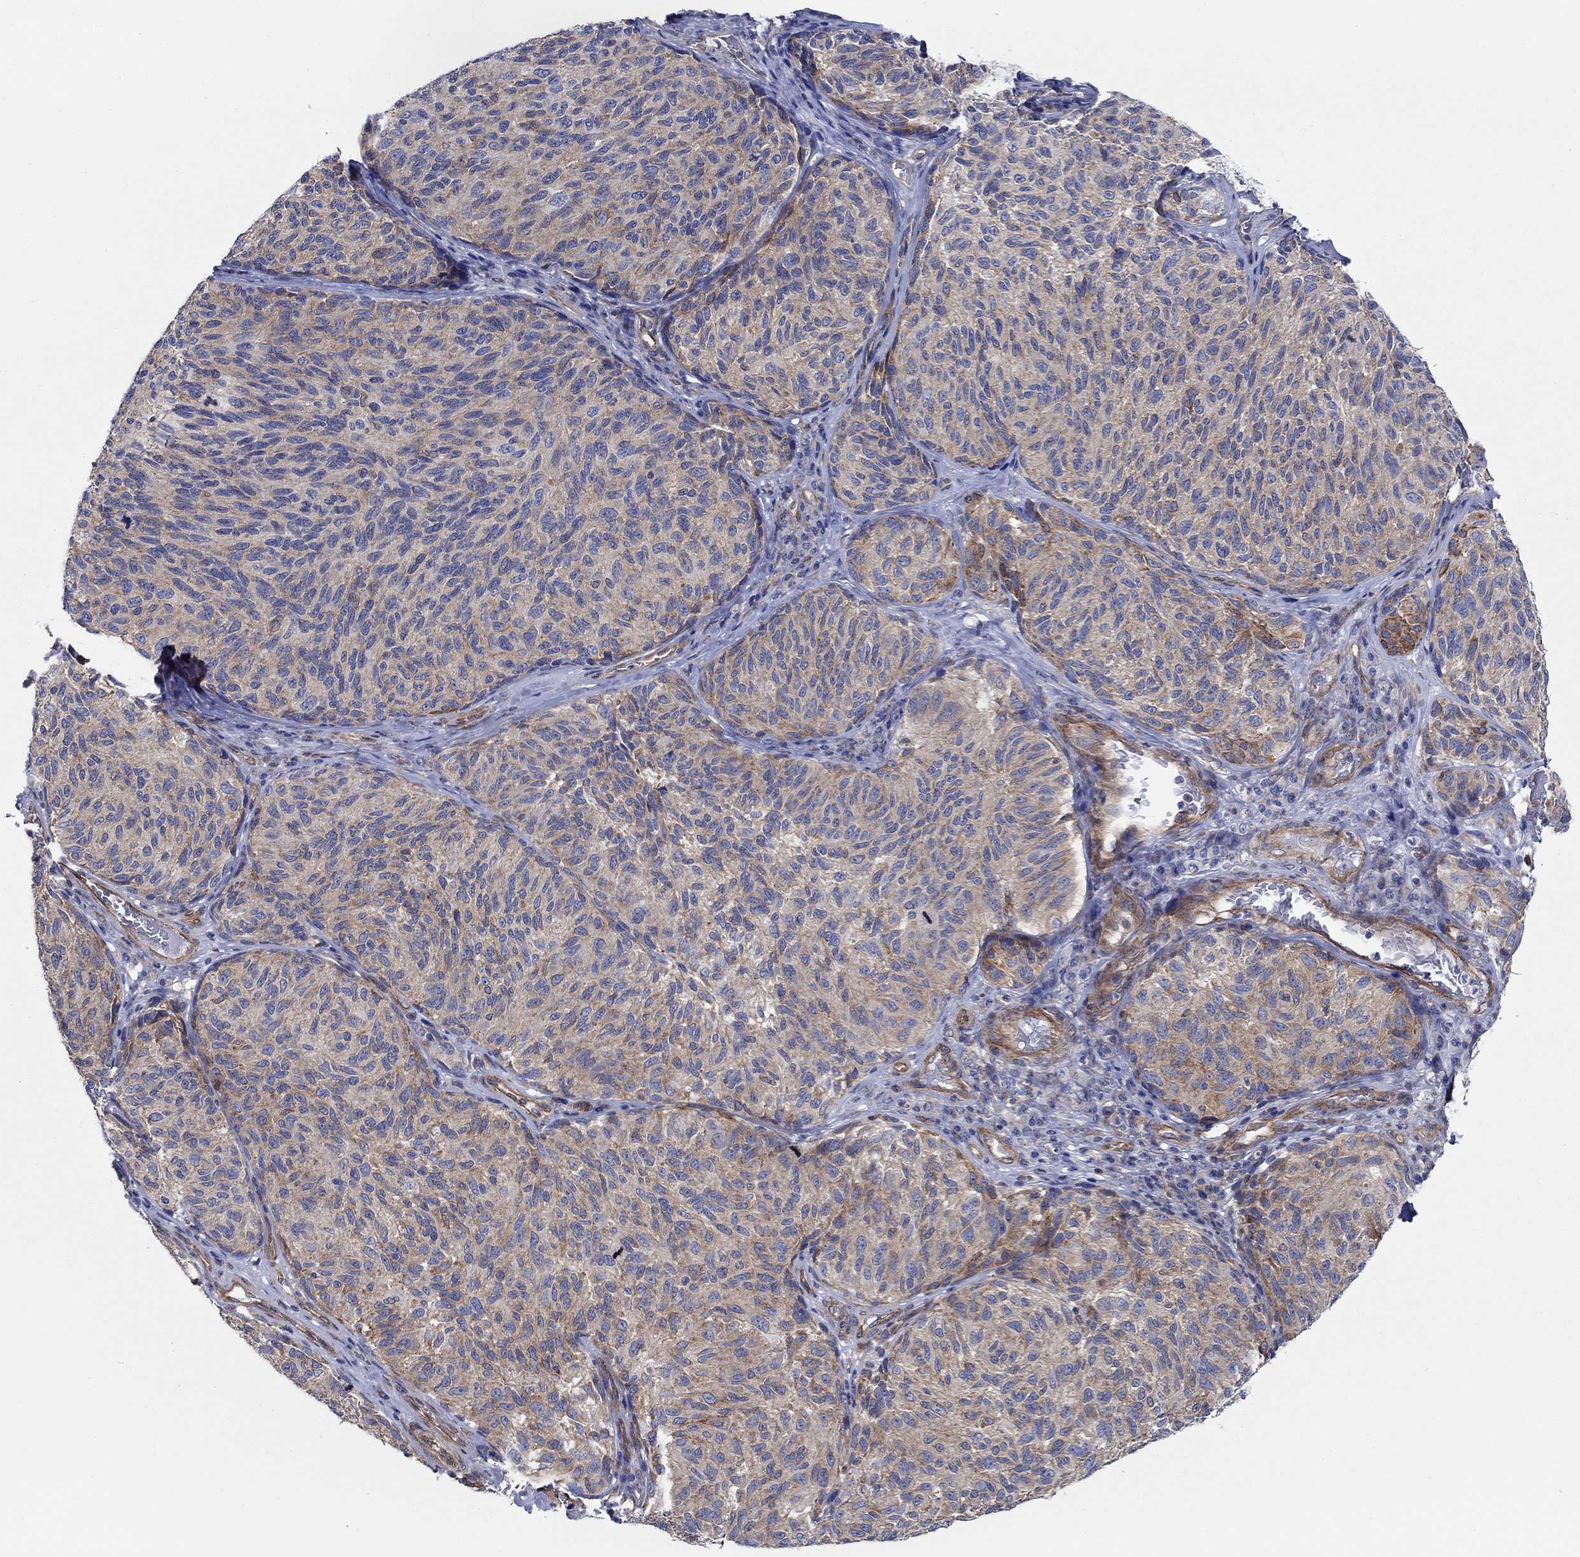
{"staining": {"intensity": "moderate", "quantity": "25%-75%", "location": "cytoplasmic/membranous"}, "tissue": "melanoma", "cell_type": "Tumor cells", "image_type": "cancer", "snomed": [{"axis": "morphology", "description": "Malignant melanoma, NOS"}, {"axis": "topography", "description": "Skin"}], "caption": "An image of human melanoma stained for a protein displays moderate cytoplasmic/membranous brown staining in tumor cells.", "gene": "FMN1", "patient": {"sex": "female", "age": 73}}